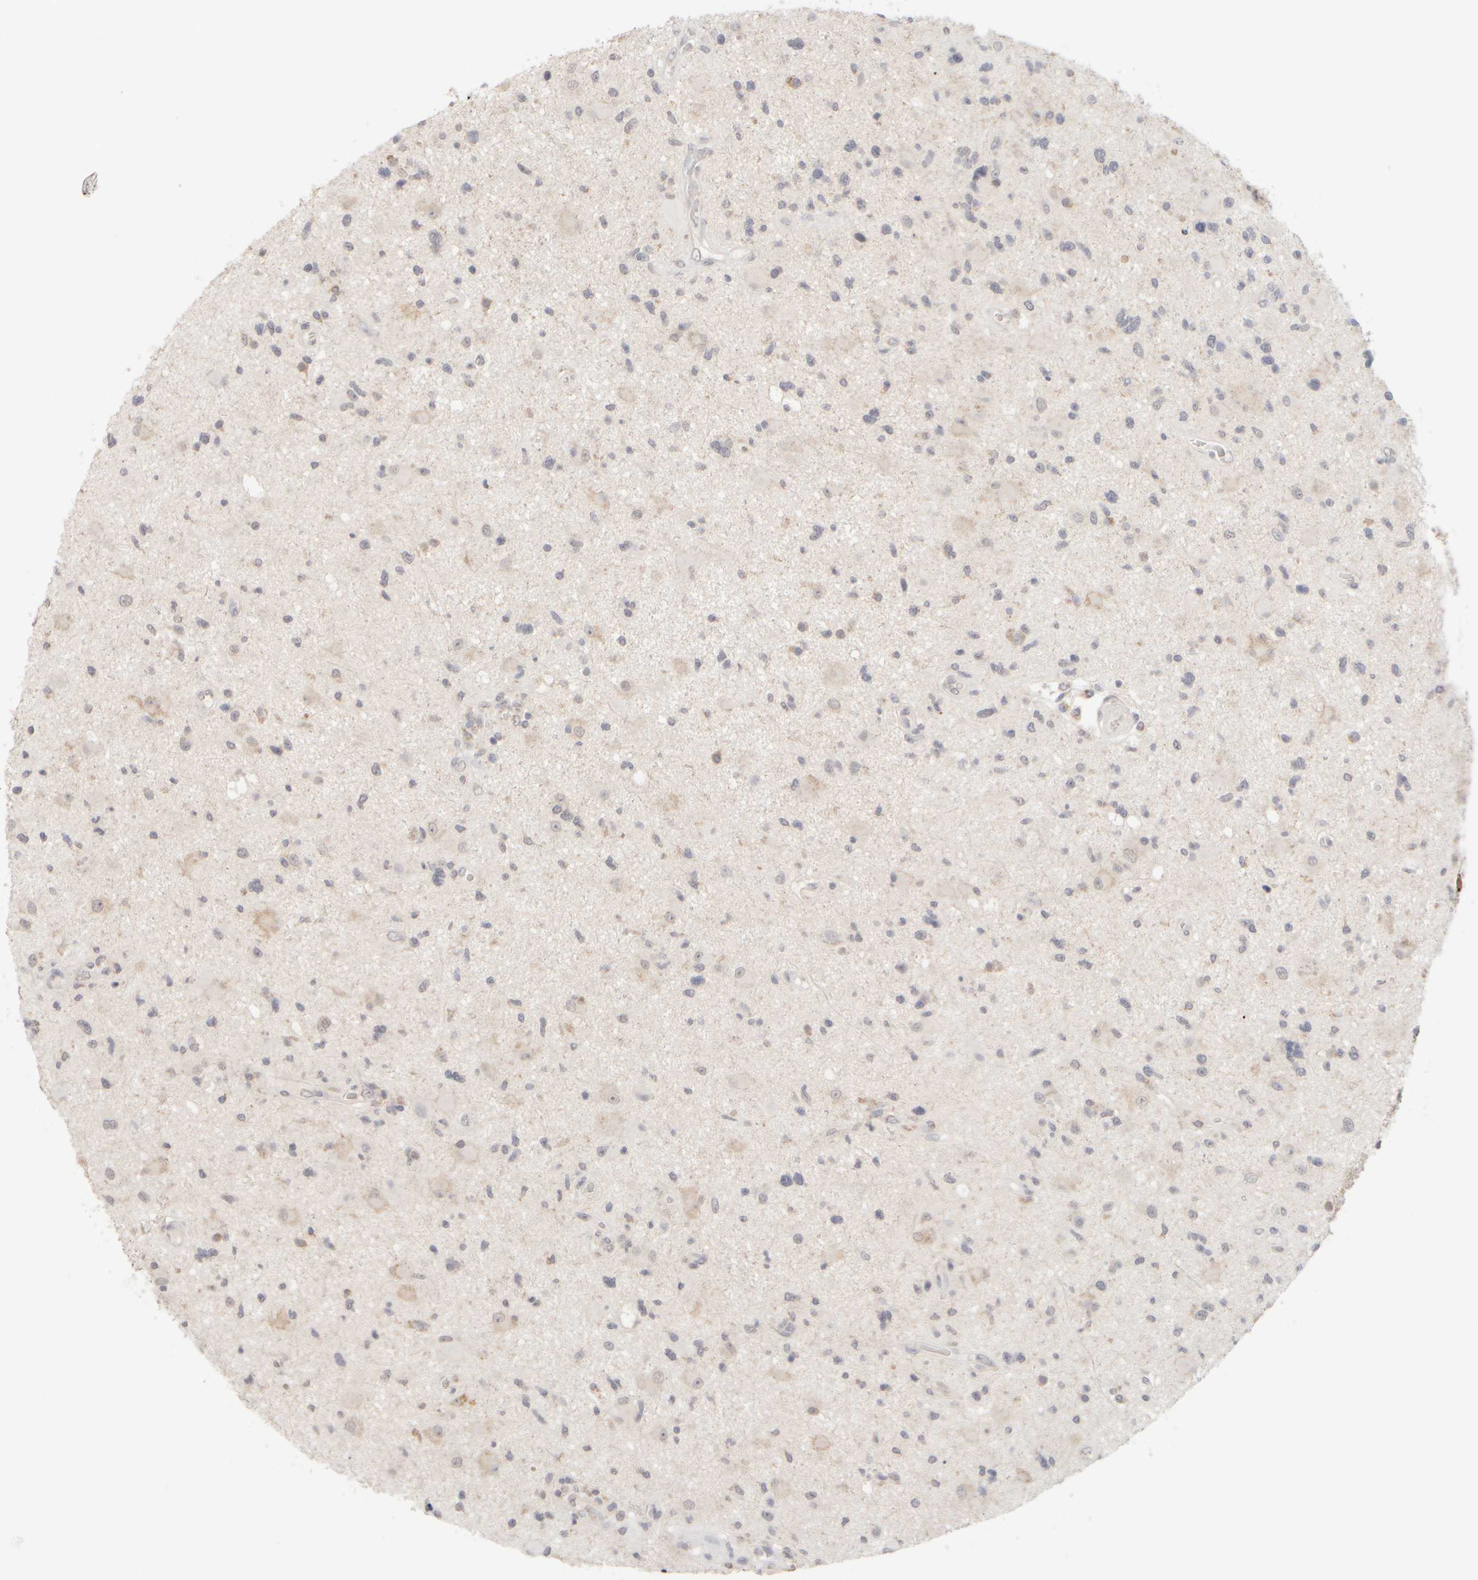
{"staining": {"intensity": "weak", "quantity": "<25%", "location": "cytoplasmic/membranous"}, "tissue": "glioma", "cell_type": "Tumor cells", "image_type": "cancer", "snomed": [{"axis": "morphology", "description": "Glioma, malignant, High grade"}, {"axis": "topography", "description": "Brain"}], "caption": "Human glioma stained for a protein using immunohistochemistry (IHC) displays no staining in tumor cells.", "gene": "ZNF112", "patient": {"sex": "male", "age": 33}}